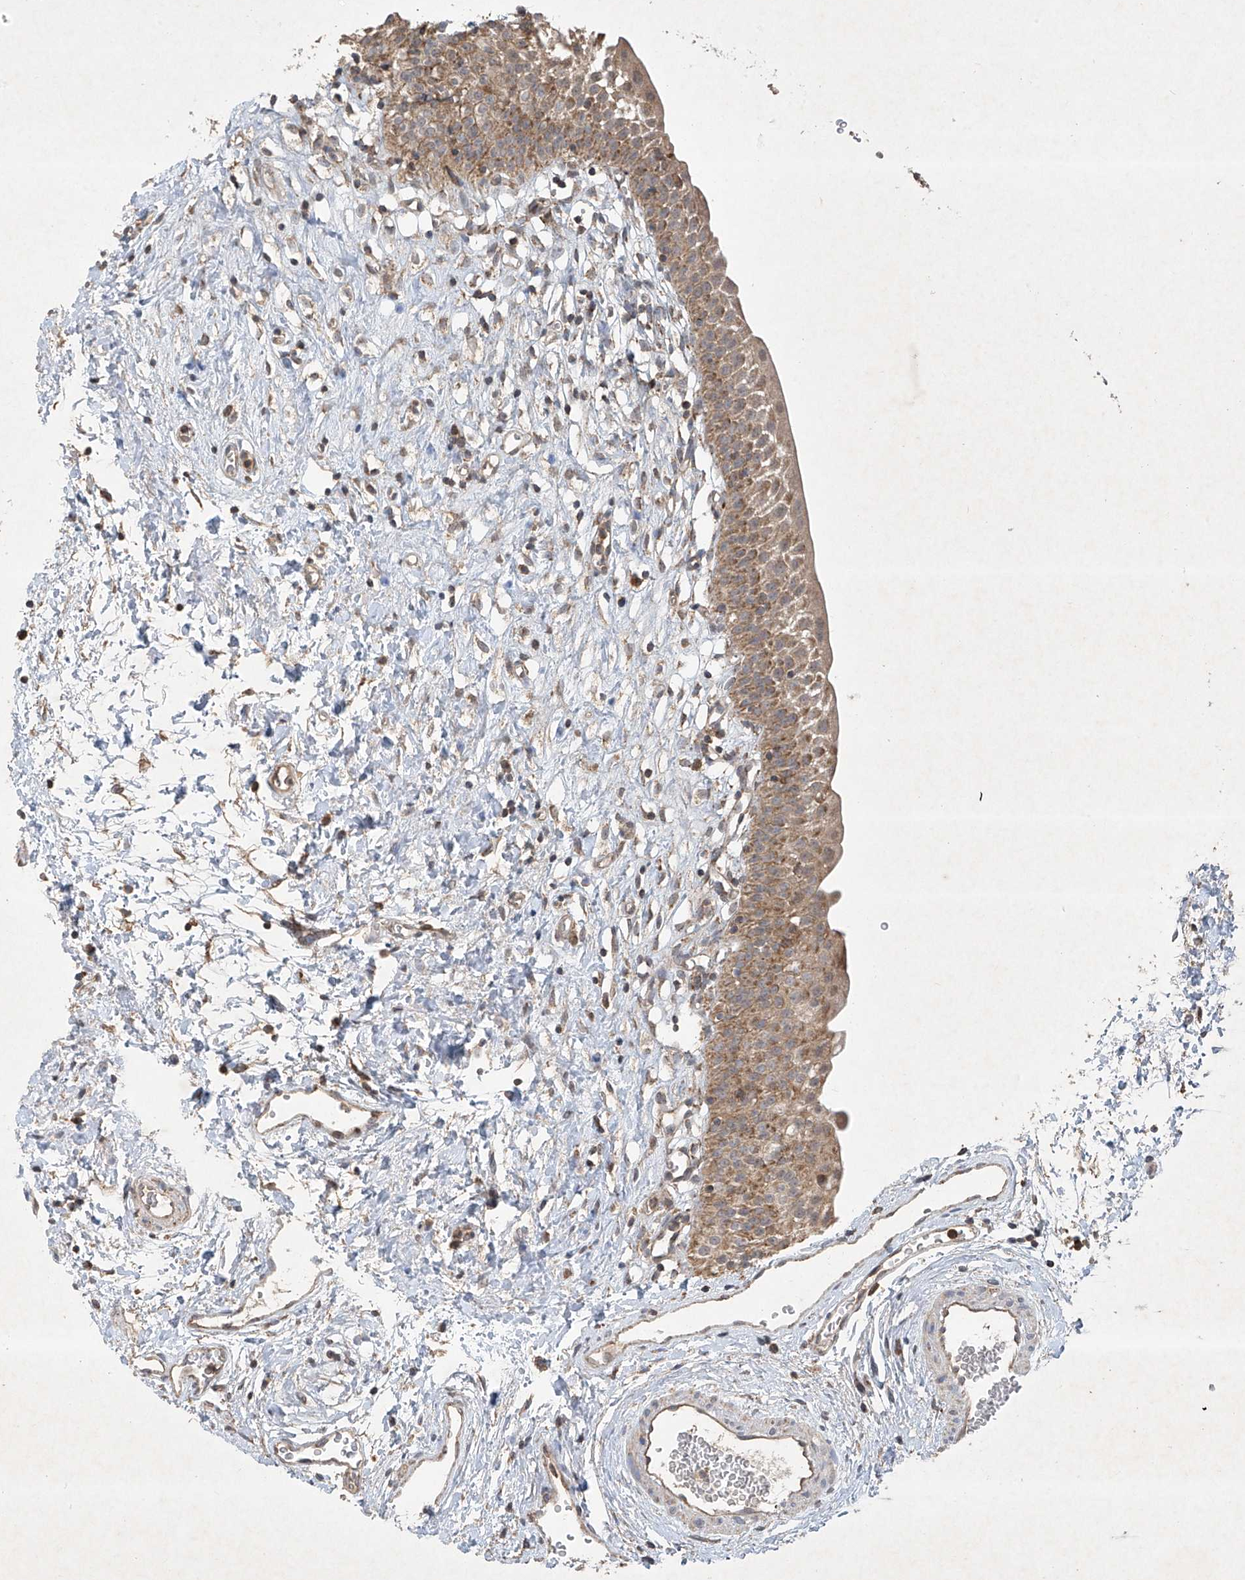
{"staining": {"intensity": "moderate", "quantity": ">75%", "location": "cytoplasmic/membranous"}, "tissue": "urinary bladder", "cell_type": "Urothelial cells", "image_type": "normal", "snomed": [{"axis": "morphology", "description": "Normal tissue, NOS"}, {"axis": "topography", "description": "Urinary bladder"}], "caption": "Benign urinary bladder shows moderate cytoplasmic/membranous expression in approximately >75% of urothelial cells.", "gene": "UQCC1", "patient": {"sex": "male", "age": 51}}